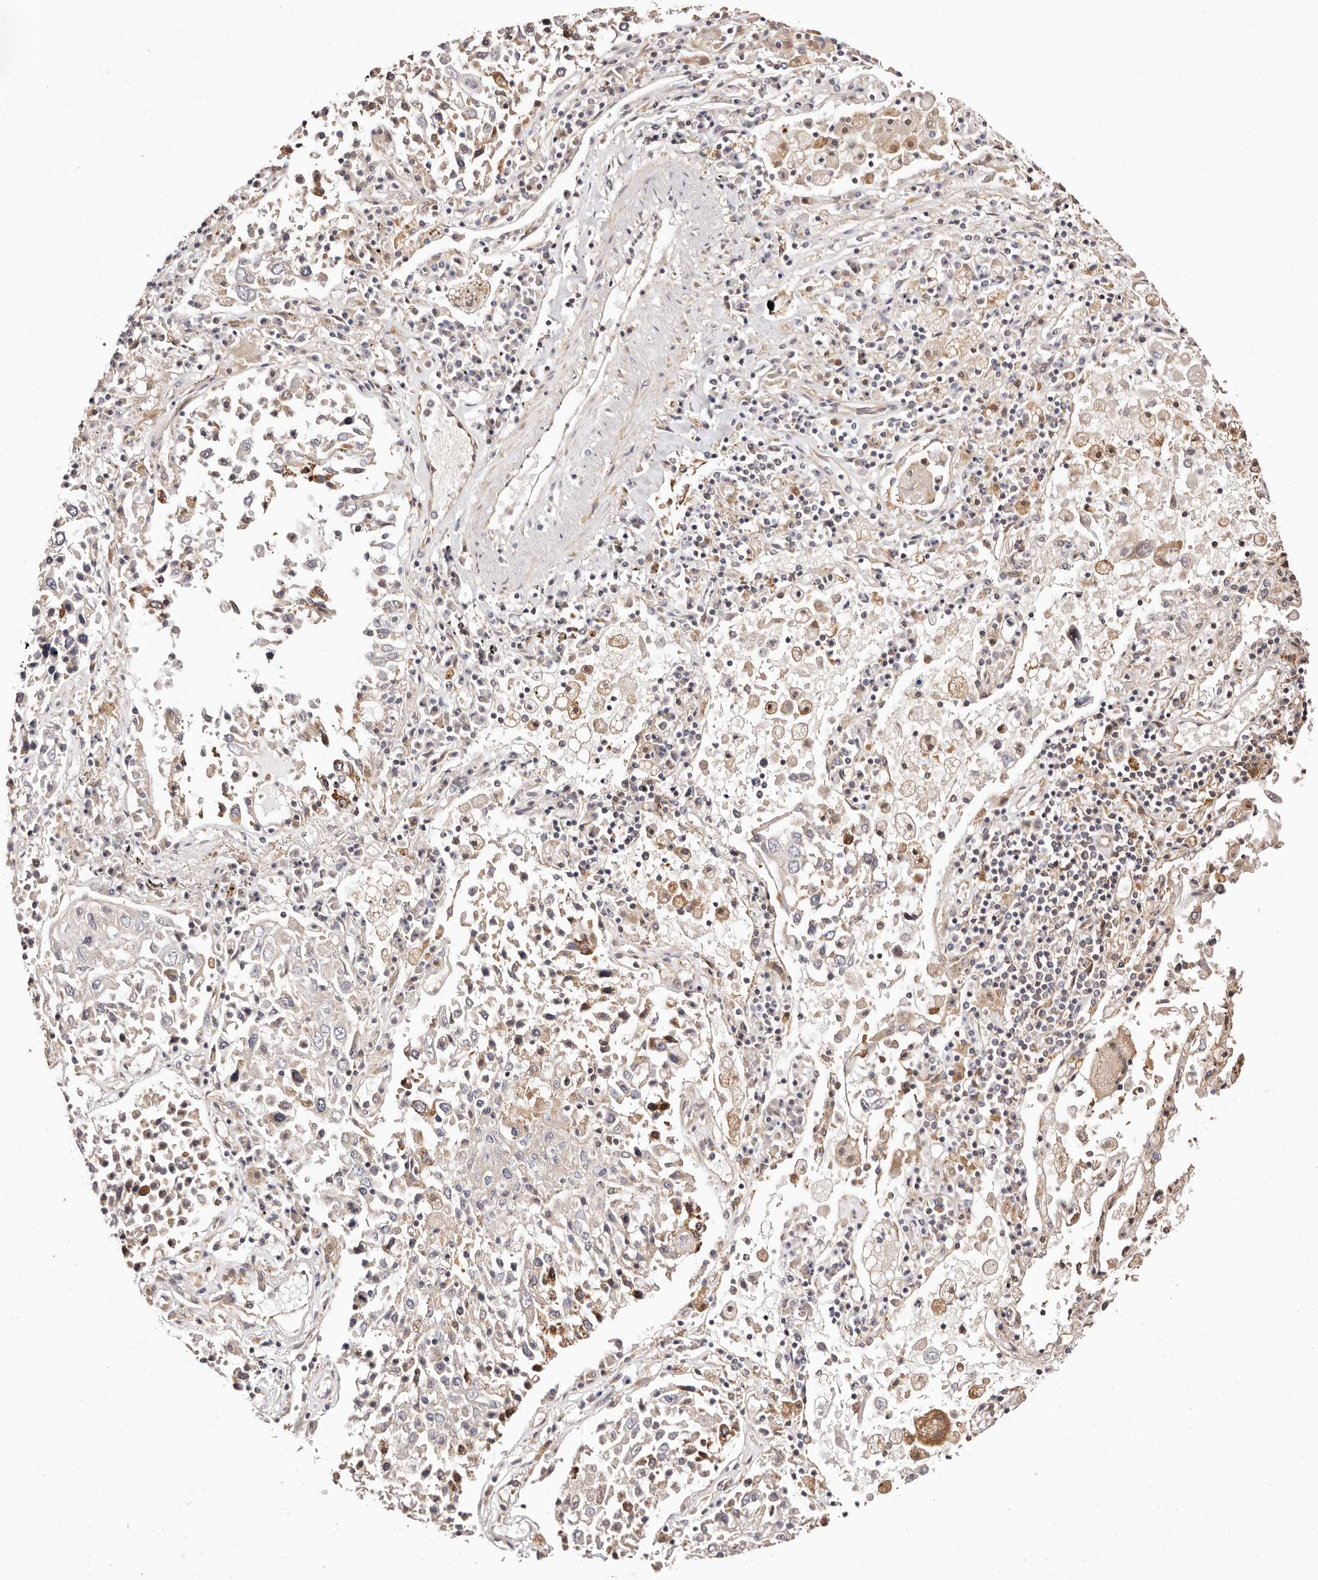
{"staining": {"intensity": "negative", "quantity": "none", "location": "none"}, "tissue": "lung cancer", "cell_type": "Tumor cells", "image_type": "cancer", "snomed": [{"axis": "morphology", "description": "Squamous cell carcinoma, NOS"}, {"axis": "topography", "description": "Lung"}], "caption": "Immunohistochemistry (IHC) image of neoplastic tissue: lung squamous cell carcinoma stained with DAB displays no significant protein positivity in tumor cells.", "gene": "MAPK1", "patient": {"sex": "male", "age": 65}}